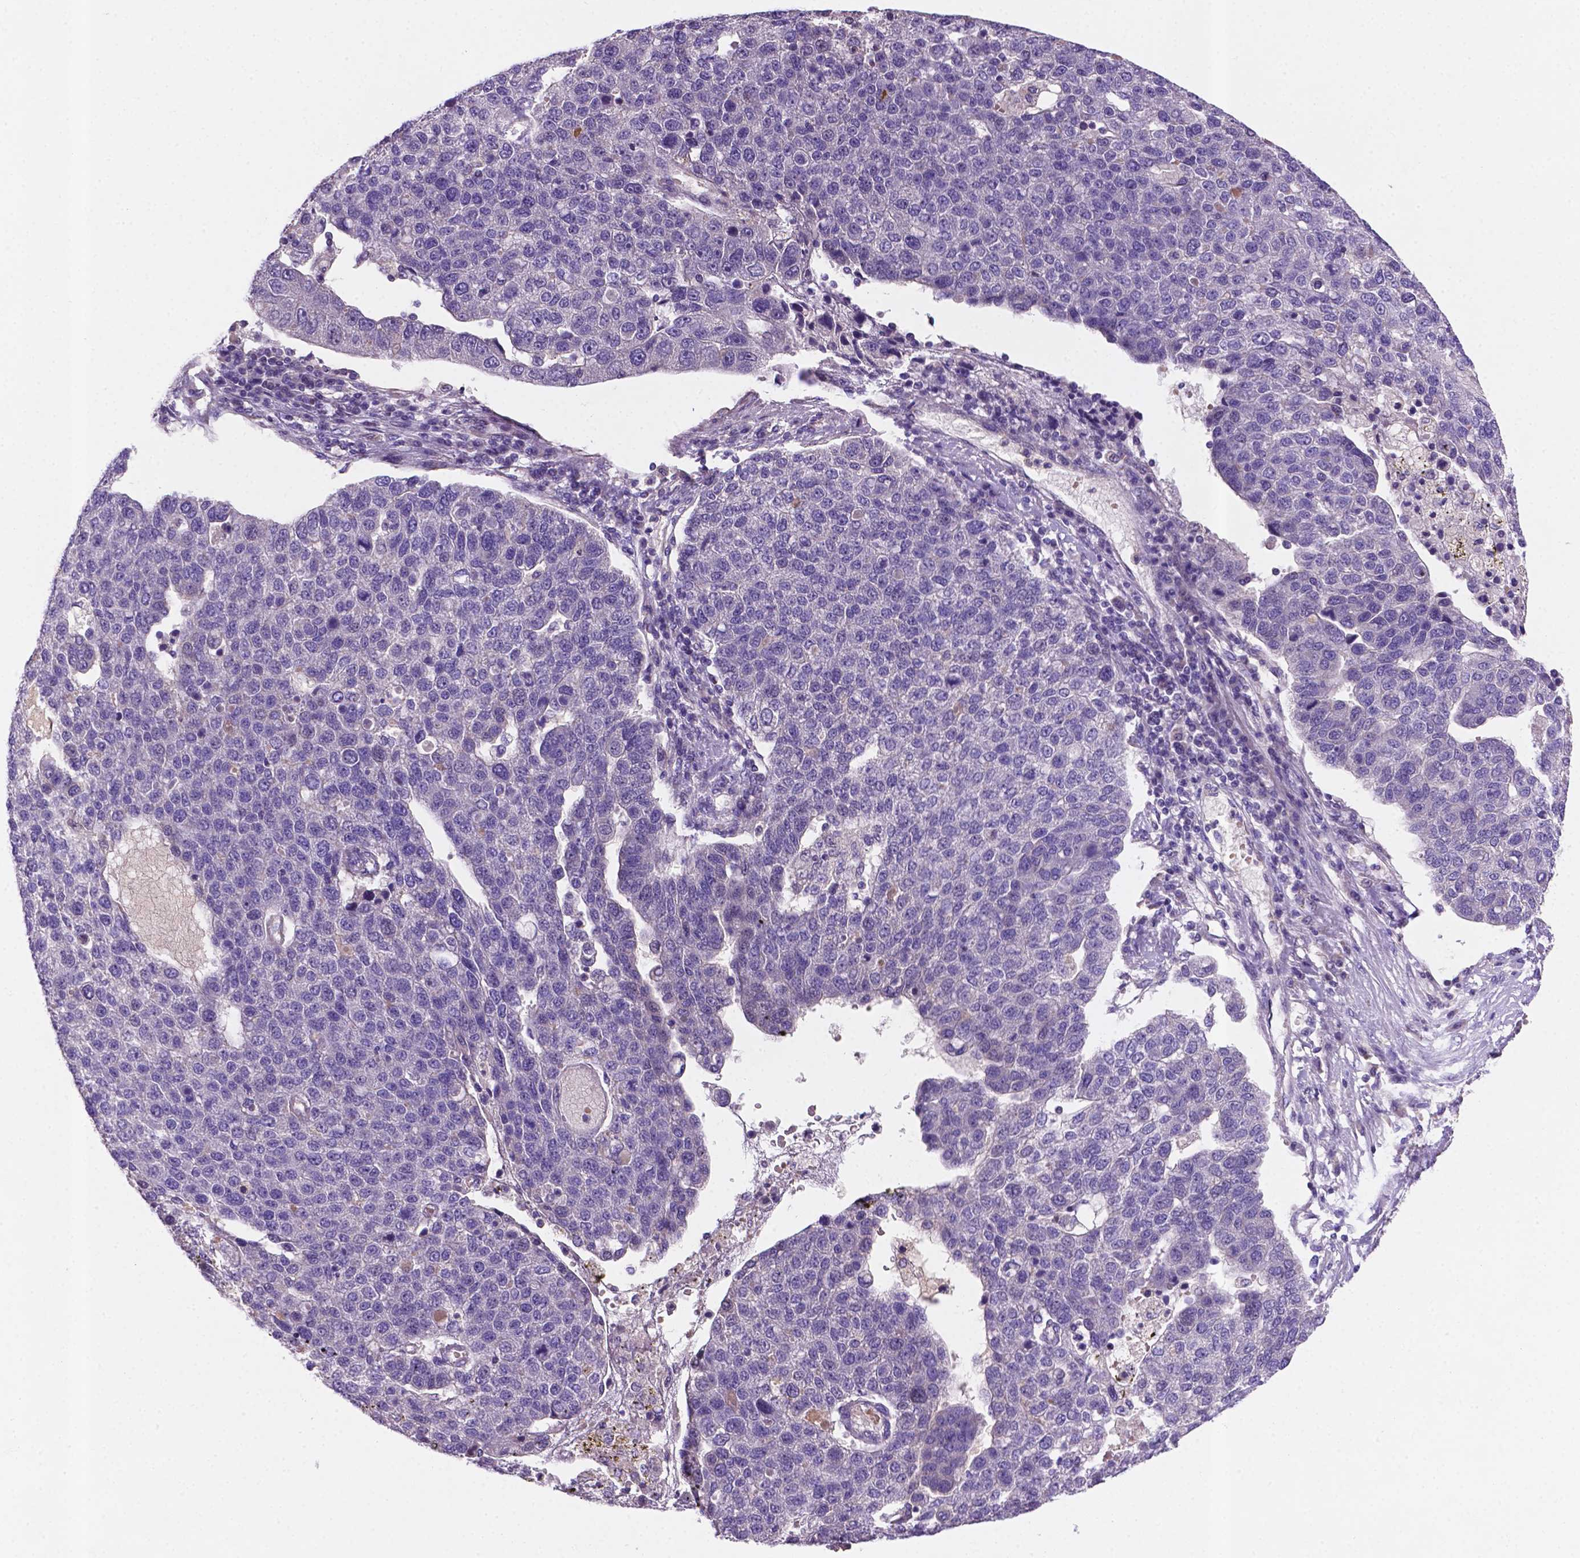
{"staining": {"intensity": "negative", "quantity": "none", "location": "none"}, "tissue": "pancreatic cancer", "cell_type": "Tumor cells", "image_type": "cancer", "snomed": [{"axis": "morphology", "description": "Adenocarcinoma, NOS"}, {"axis": "topography", "description": "Pancreas"}], "caption": "This is an immunohistochemistry (IHC) micrograph of pancreatic cancer. There is no staining in tumor cells.", "gene": "TM4SF20", "patient": {"sex": "female", "age": 61}}